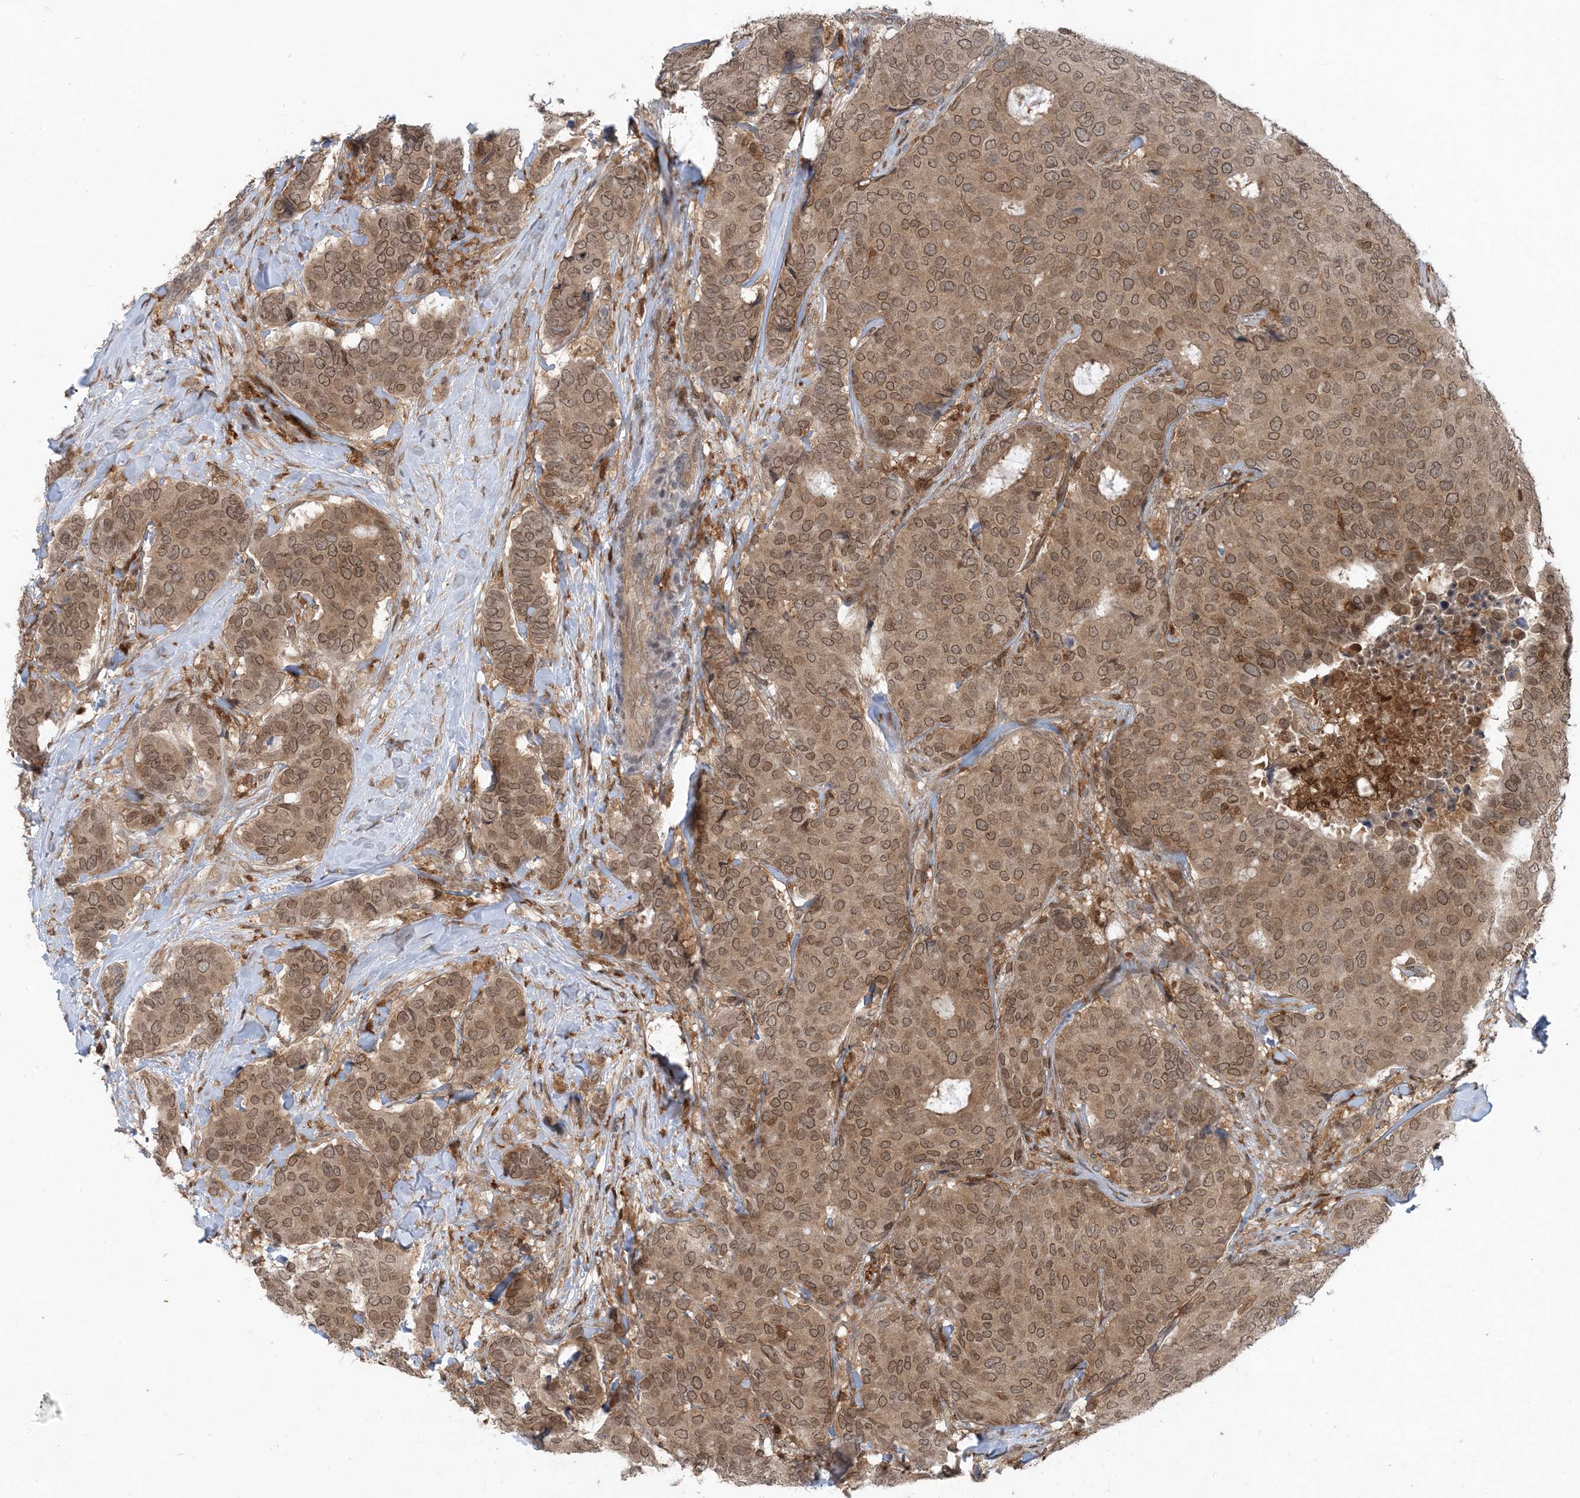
{"staining": {"intensity": "moderate", "quantity": ">75%", "location": "cytoplasmic/membranous,nuclear"}, "tissue": "breast cancer", "cell_type": "Tumor cells", "image_type": "cancer", "snomed": [{"axis": "morphology", "description": "Duct carcinoma"}, {"axis": "topography", "description": "Breast"}], "caption": "This micrograph shows IHC staining of human infiltrating ductal carcinoma (breast), with medium moderate cytoplasmic/membranous and nuclear expression in approximately >75% of tumor cells.", "gene": "NAGK", "patient": {"sex": "female", "age": 75}}